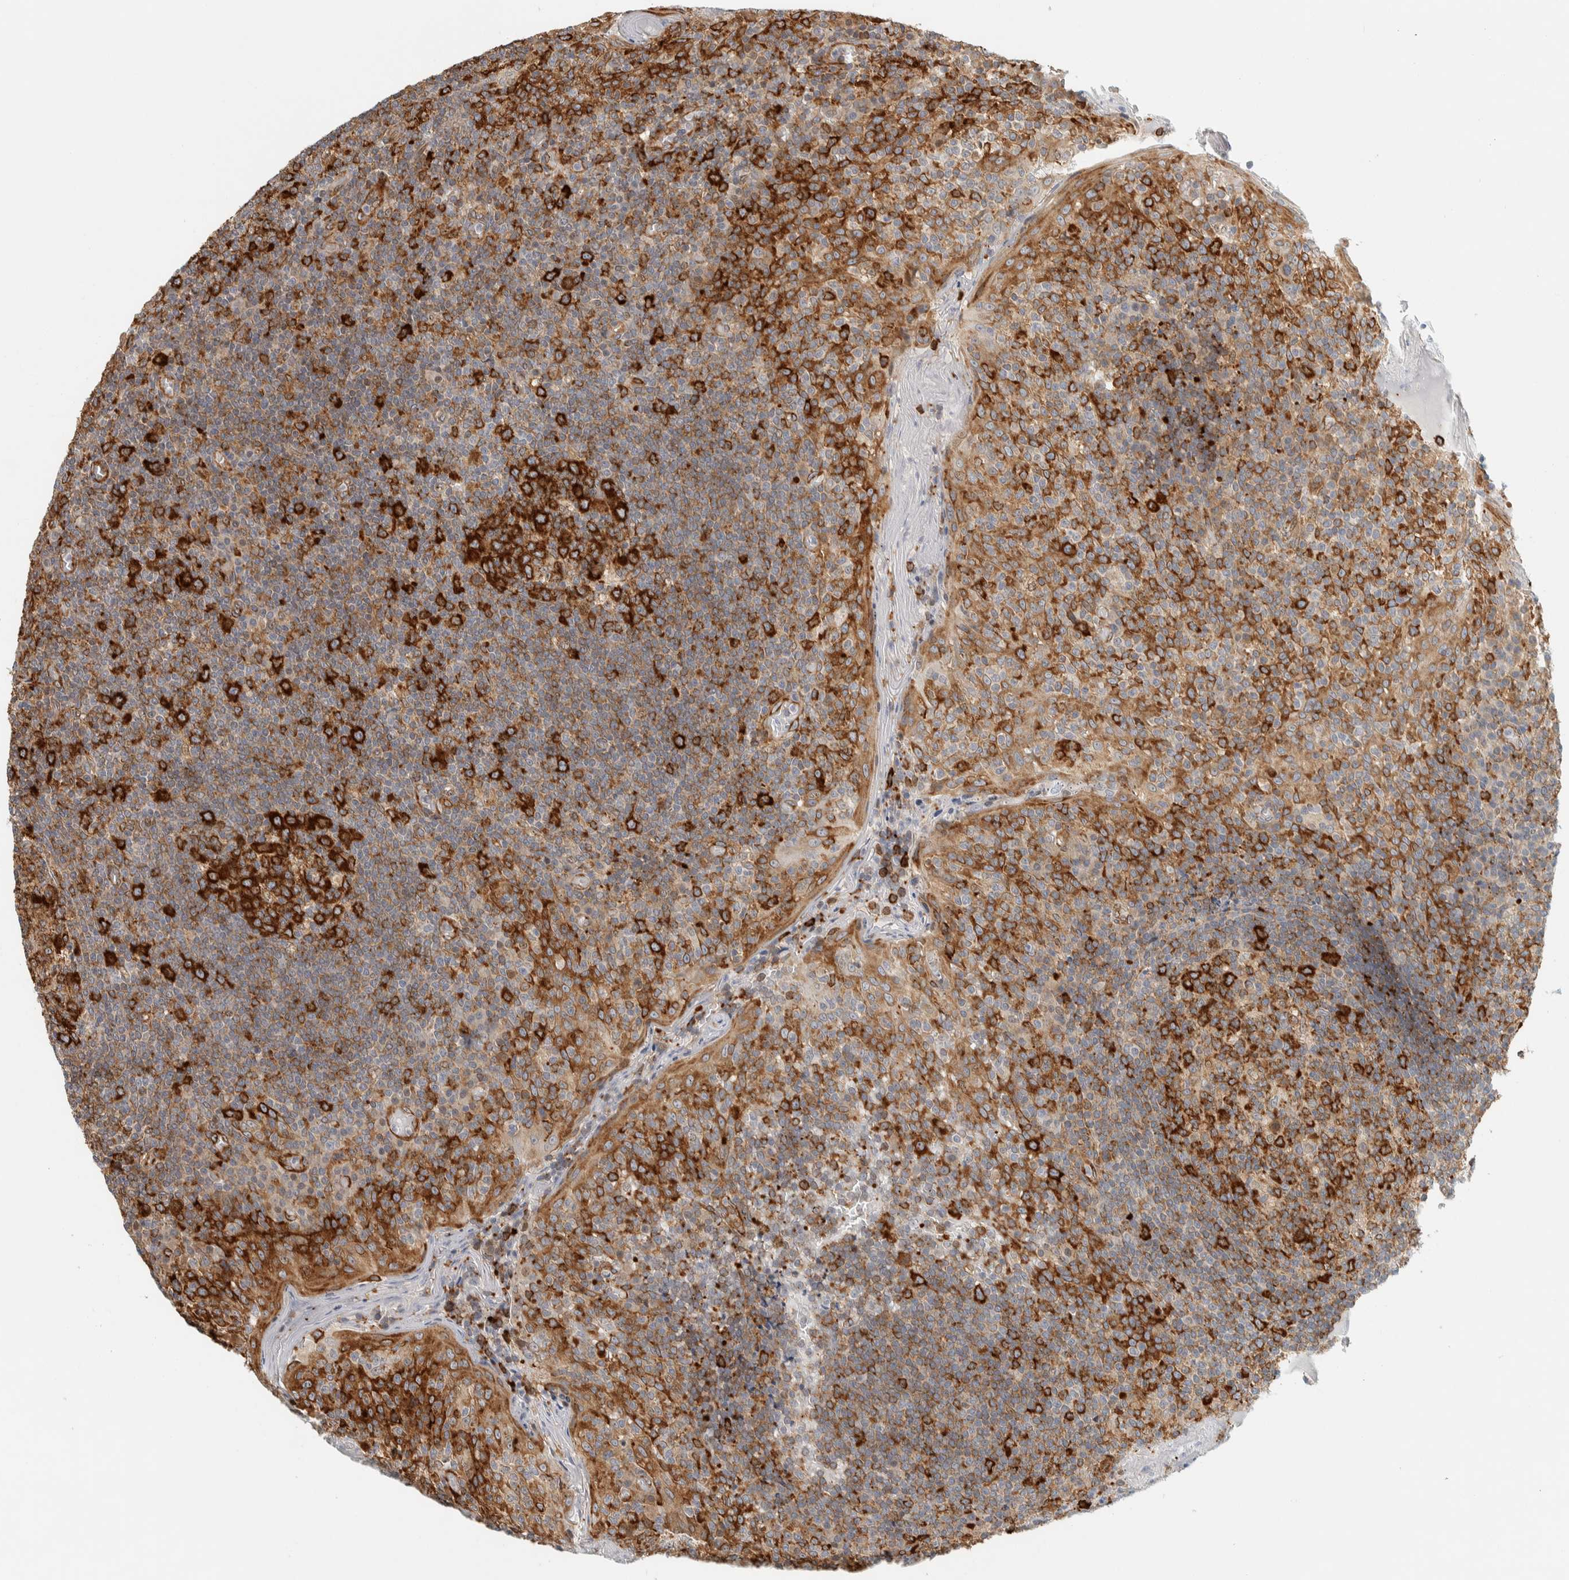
{"staining": {"intensity": "strong", "quantity": ">75%", "location": "cytoplasmic/membranous"}, "tissue": "tonsil", "cell_type": "Germinal center cells", "image_type": "normal", "snomed": [{"axis": "morphology", "description": "Normal tissue, NOS"}, {"axis": "topography", "description": "Tonsil"}], "caption": "Immunohistochemical staining of unremarkable human tonsil shows >75% levels of strong cytoplasmic/membranous protein expression in approximately >75% of germinal center cells.", "gene": "LLGL2", "patient": {"sex": "female", "age": 19}}